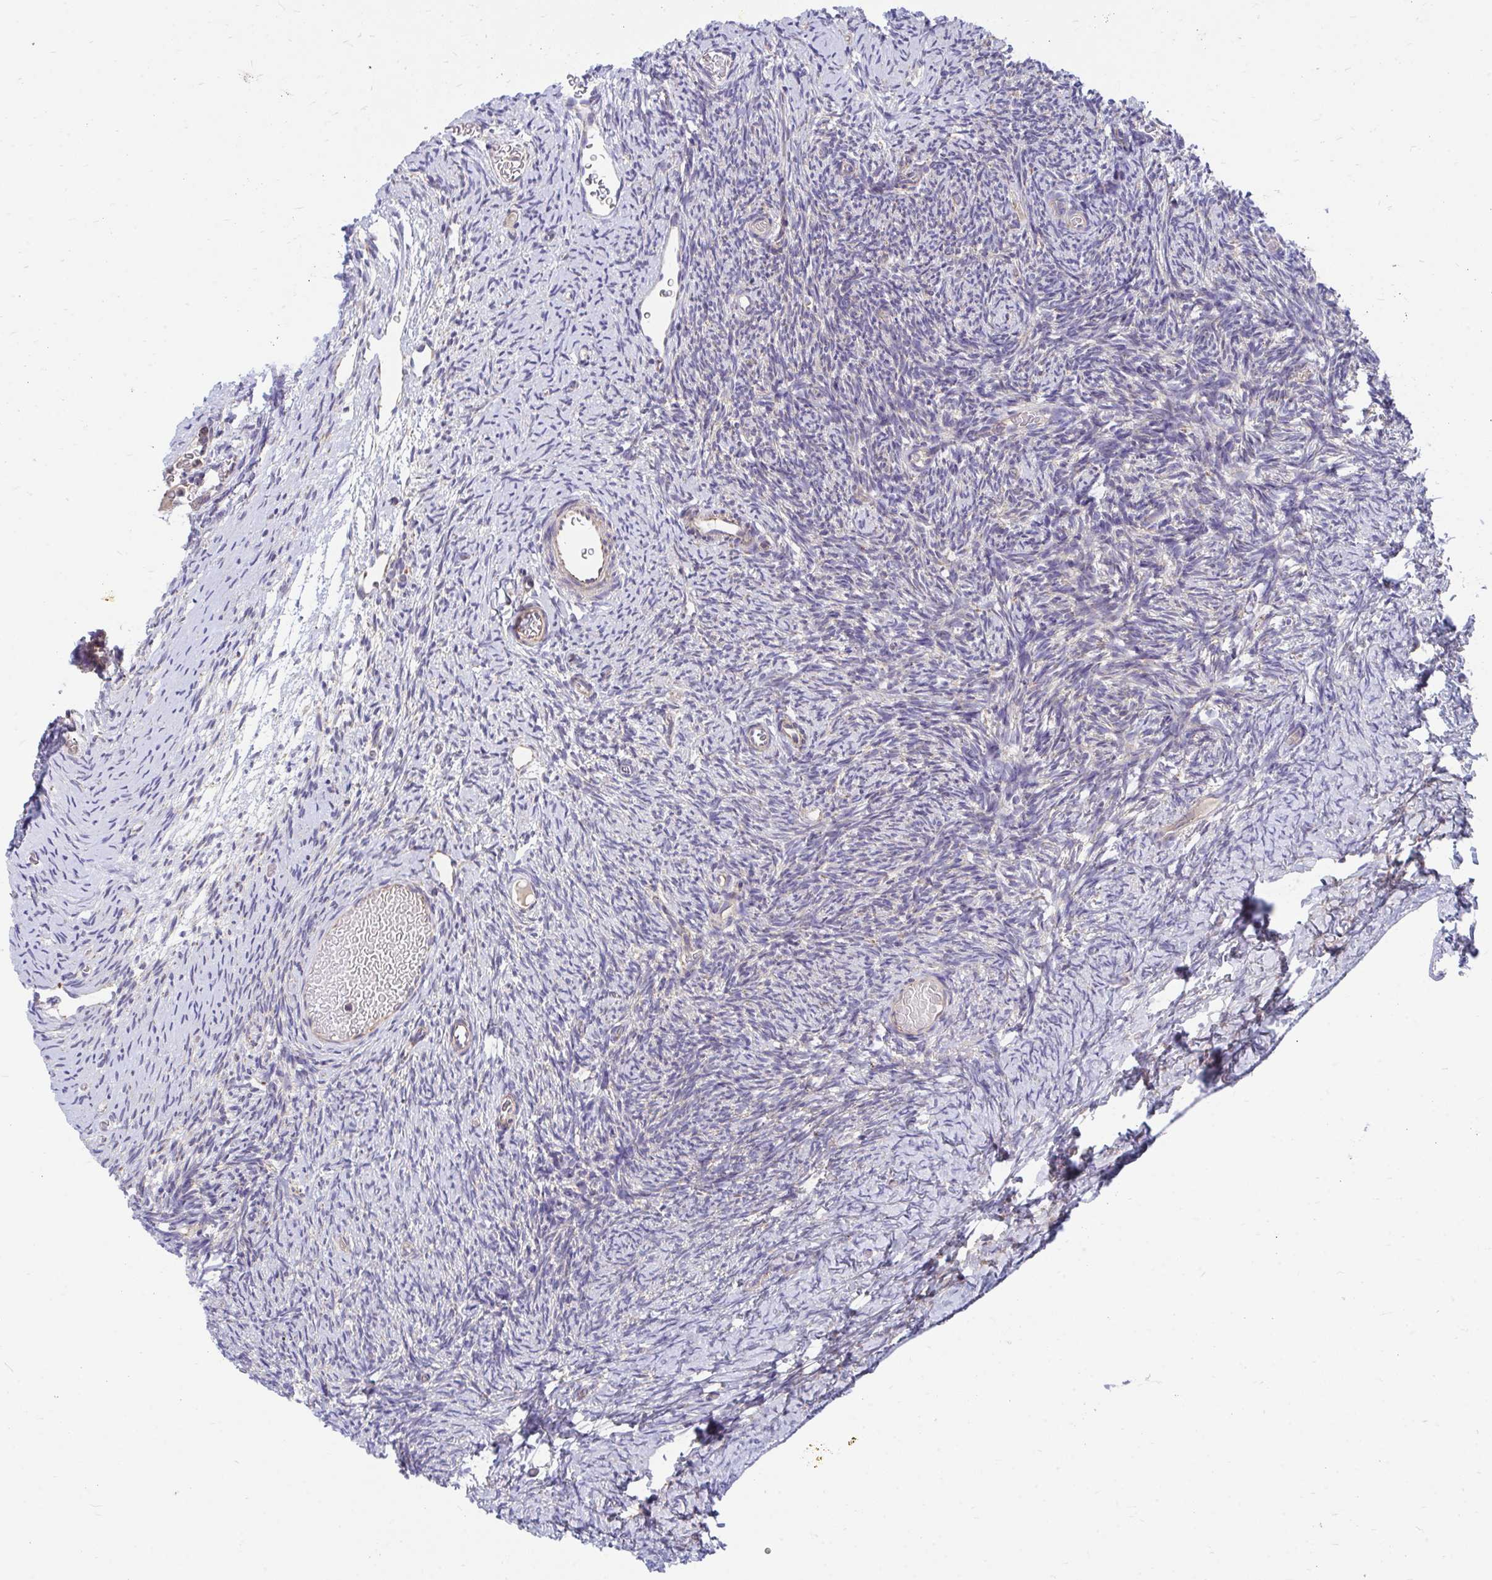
{"staining": {"intensity": "strong", "quantity": ">75%", "location": "cytoplasmic/membranous"}, "tissue": "ovary", "cell_type": "Follicle cells", "image_type": "normal", "snomed": [{"axis": "morphology", "description": "Normal tissue, NOS"}, {"axis": "topography", "description": "Ovary"}], "caption": "An image showing strong cytoplasmic/membranous staining in approximately >75% of follicle cells in normal ovary, as visualized by brown immunohistochemical staining.", "gene": "FHIP1B", "patient": {"sex": "female", "age": 39}}